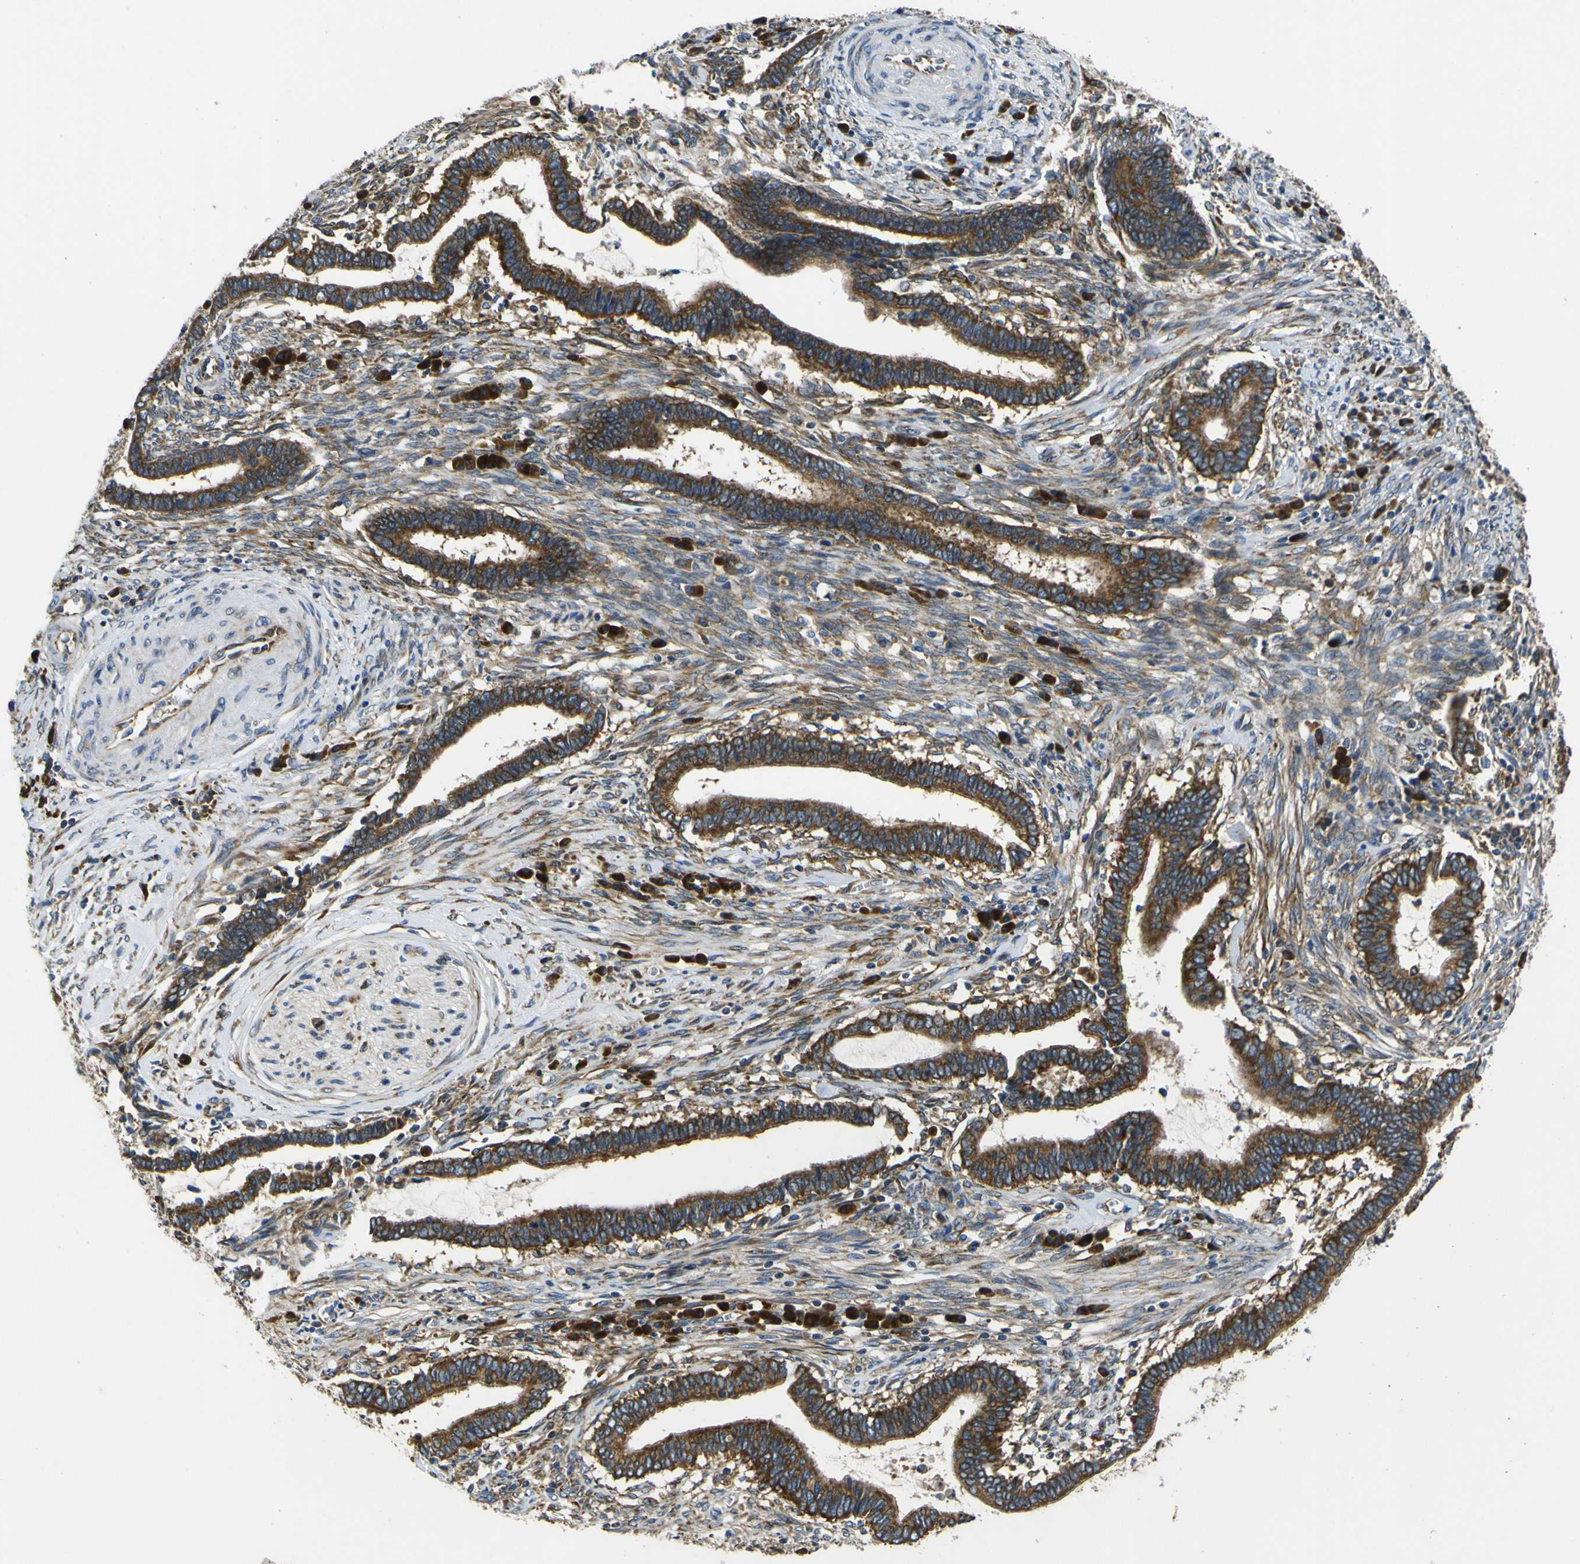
{"staining": {"intensity": "strong", "quantity": ">75%", "location": "cytoplasmic/membranous"}, "tissue": "cervical cancer", "cell_type": "Tumor cells", "image_type": "cancer", "snomed": [{"axis": "morphology", "description": "Adenocarcinoma, NOS"}, {"axis": "topography", "description": "Cervix"}], "caption": "Tumor cells show strong cytoplasmic/membranous expression in approximately >75% of cells in cervical adenocarcinoma.", "gene": "RPSA", "patient": {"sex": "female", "age": 44}}